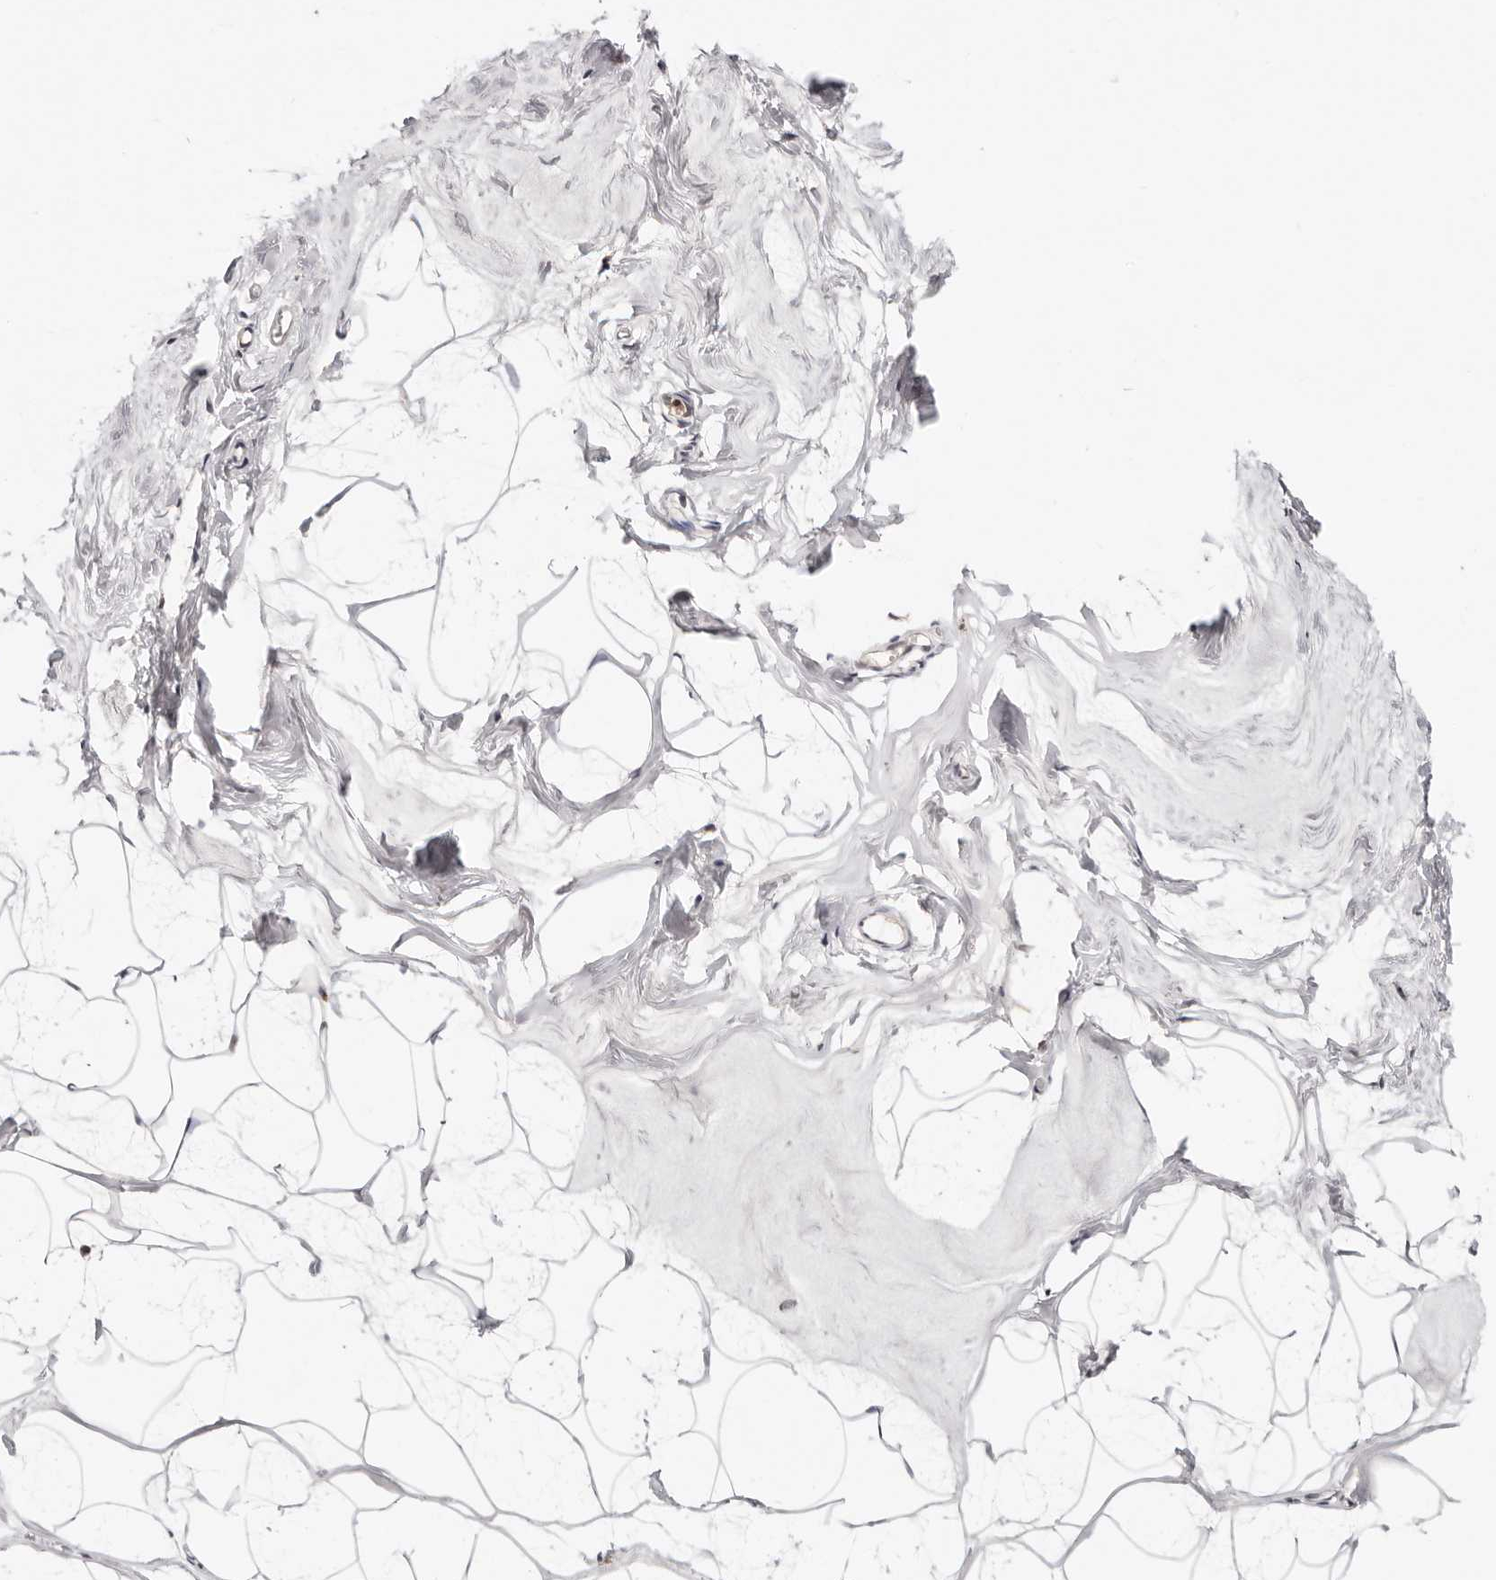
{"staining": {"intensity": "negative", "quantity": "none", "location": "none"}, "tissue": "breast", "cell_type": "Adipocytes", "image_type": "normal", "snomed": [{"axis": "morphology", "description": "Normal tissue, NOS"}, {"axis": "morphology", "description": "Lobular carcinoma"}, {"axis": "topography", "description": "Breast"}], "caption": "IHC histopathology image of benign breast stained for a protein (brown), which exhibits no expression in adipocytes.", "gene": "VIPAS39", "patient": {"sex": "female", "age": 62}}